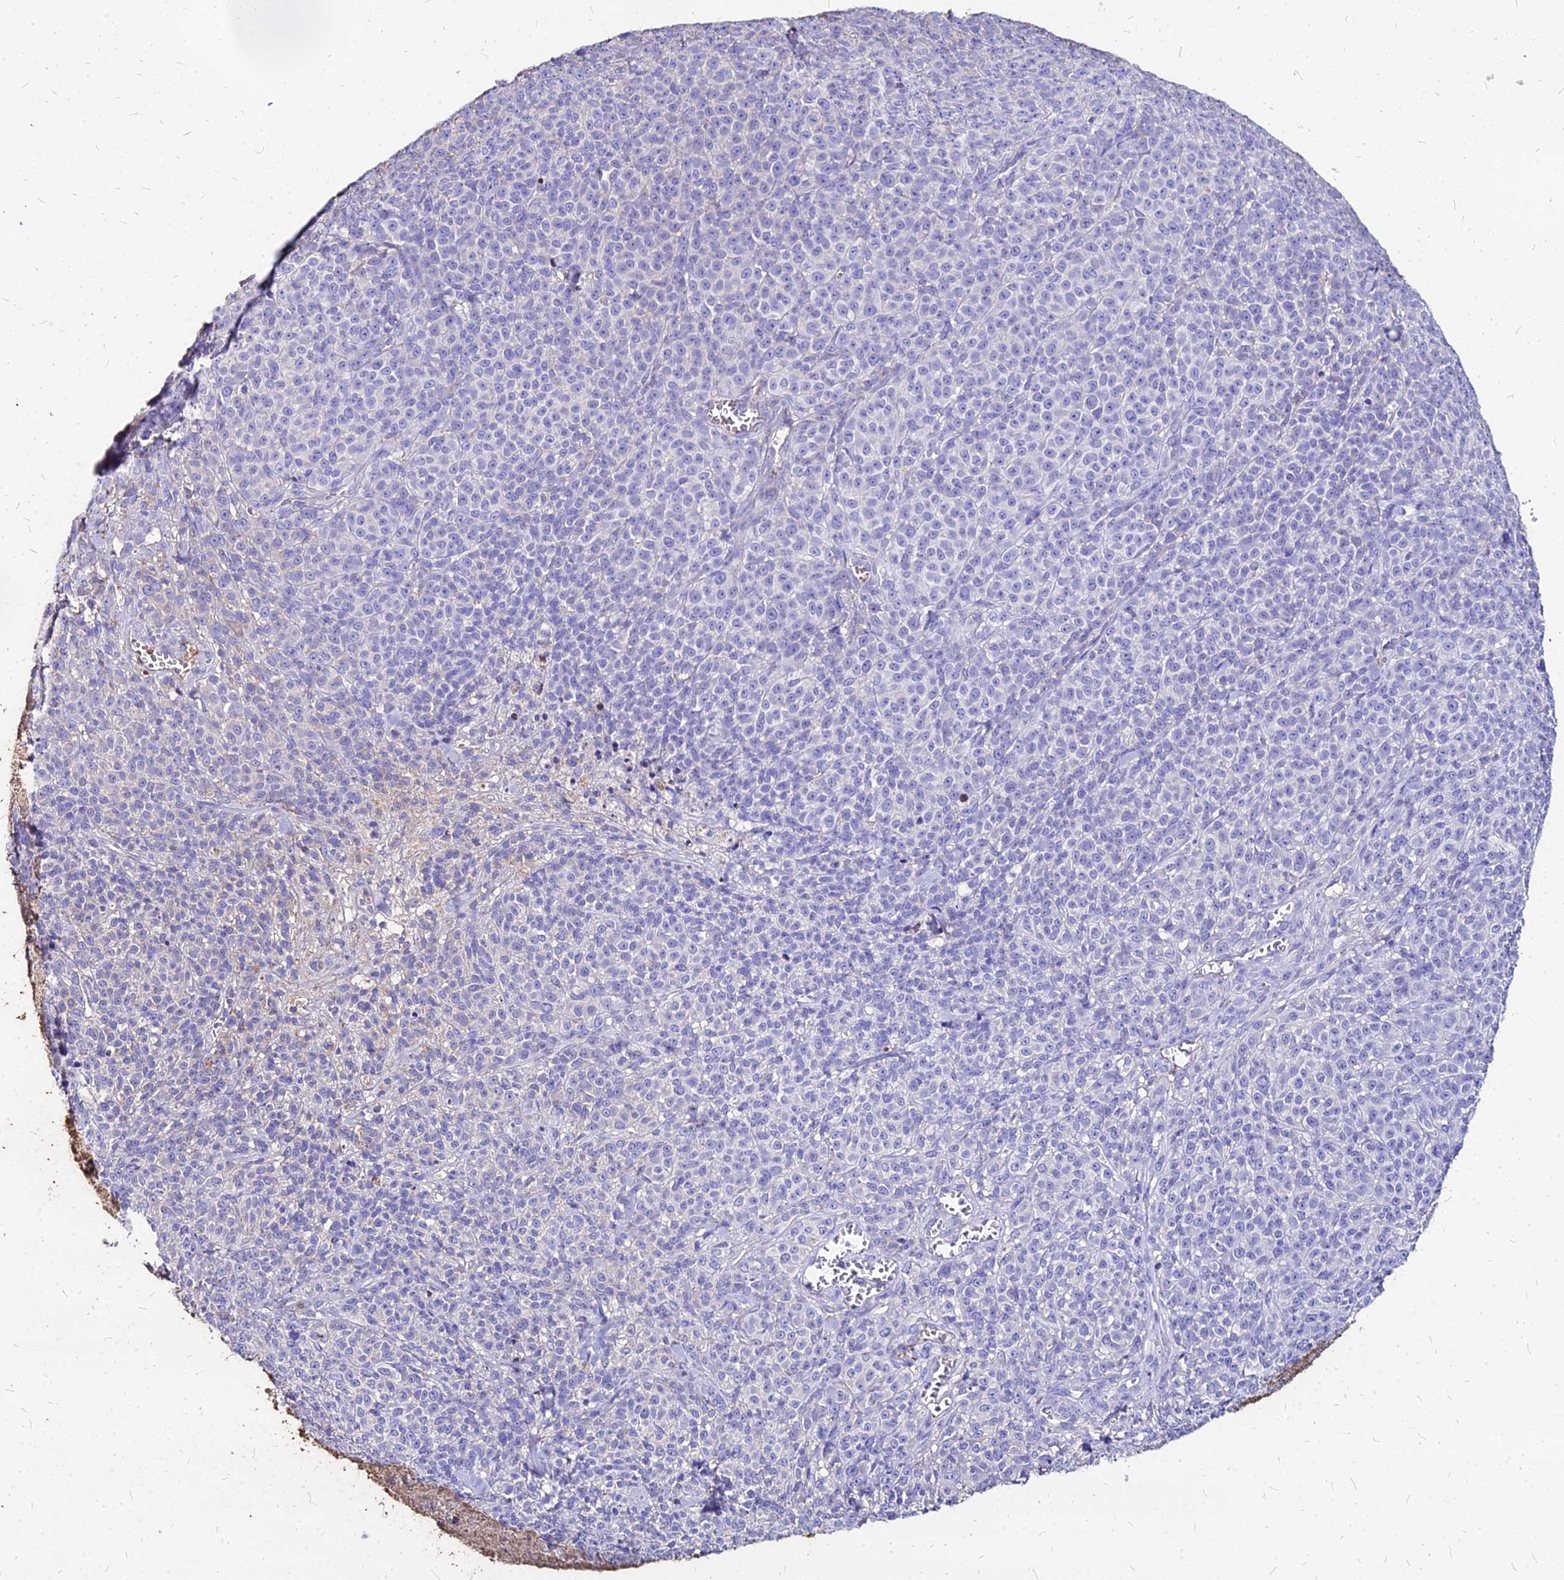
{"staining": {"intensity": "negative", "quantity": "none", "location": "none"}, "tissue": "melanoma", "cell_type": "Tumor cells", "image_type": "cancer", "snomed": [{"axis": "morphology", "description": "Normal tissue, NOS"}, {"axis": "morphology", "description": "Malignant melanoma, NOS"}, {"axis": "topography", "description": "Skin"}], "caption": "Immunohistochemistry micrograph of melanoma stained for a protein (brown), which displays no positivity in tumor cells.", "gene": "NME5", "patient": {"sex": "female", "age": 34}}